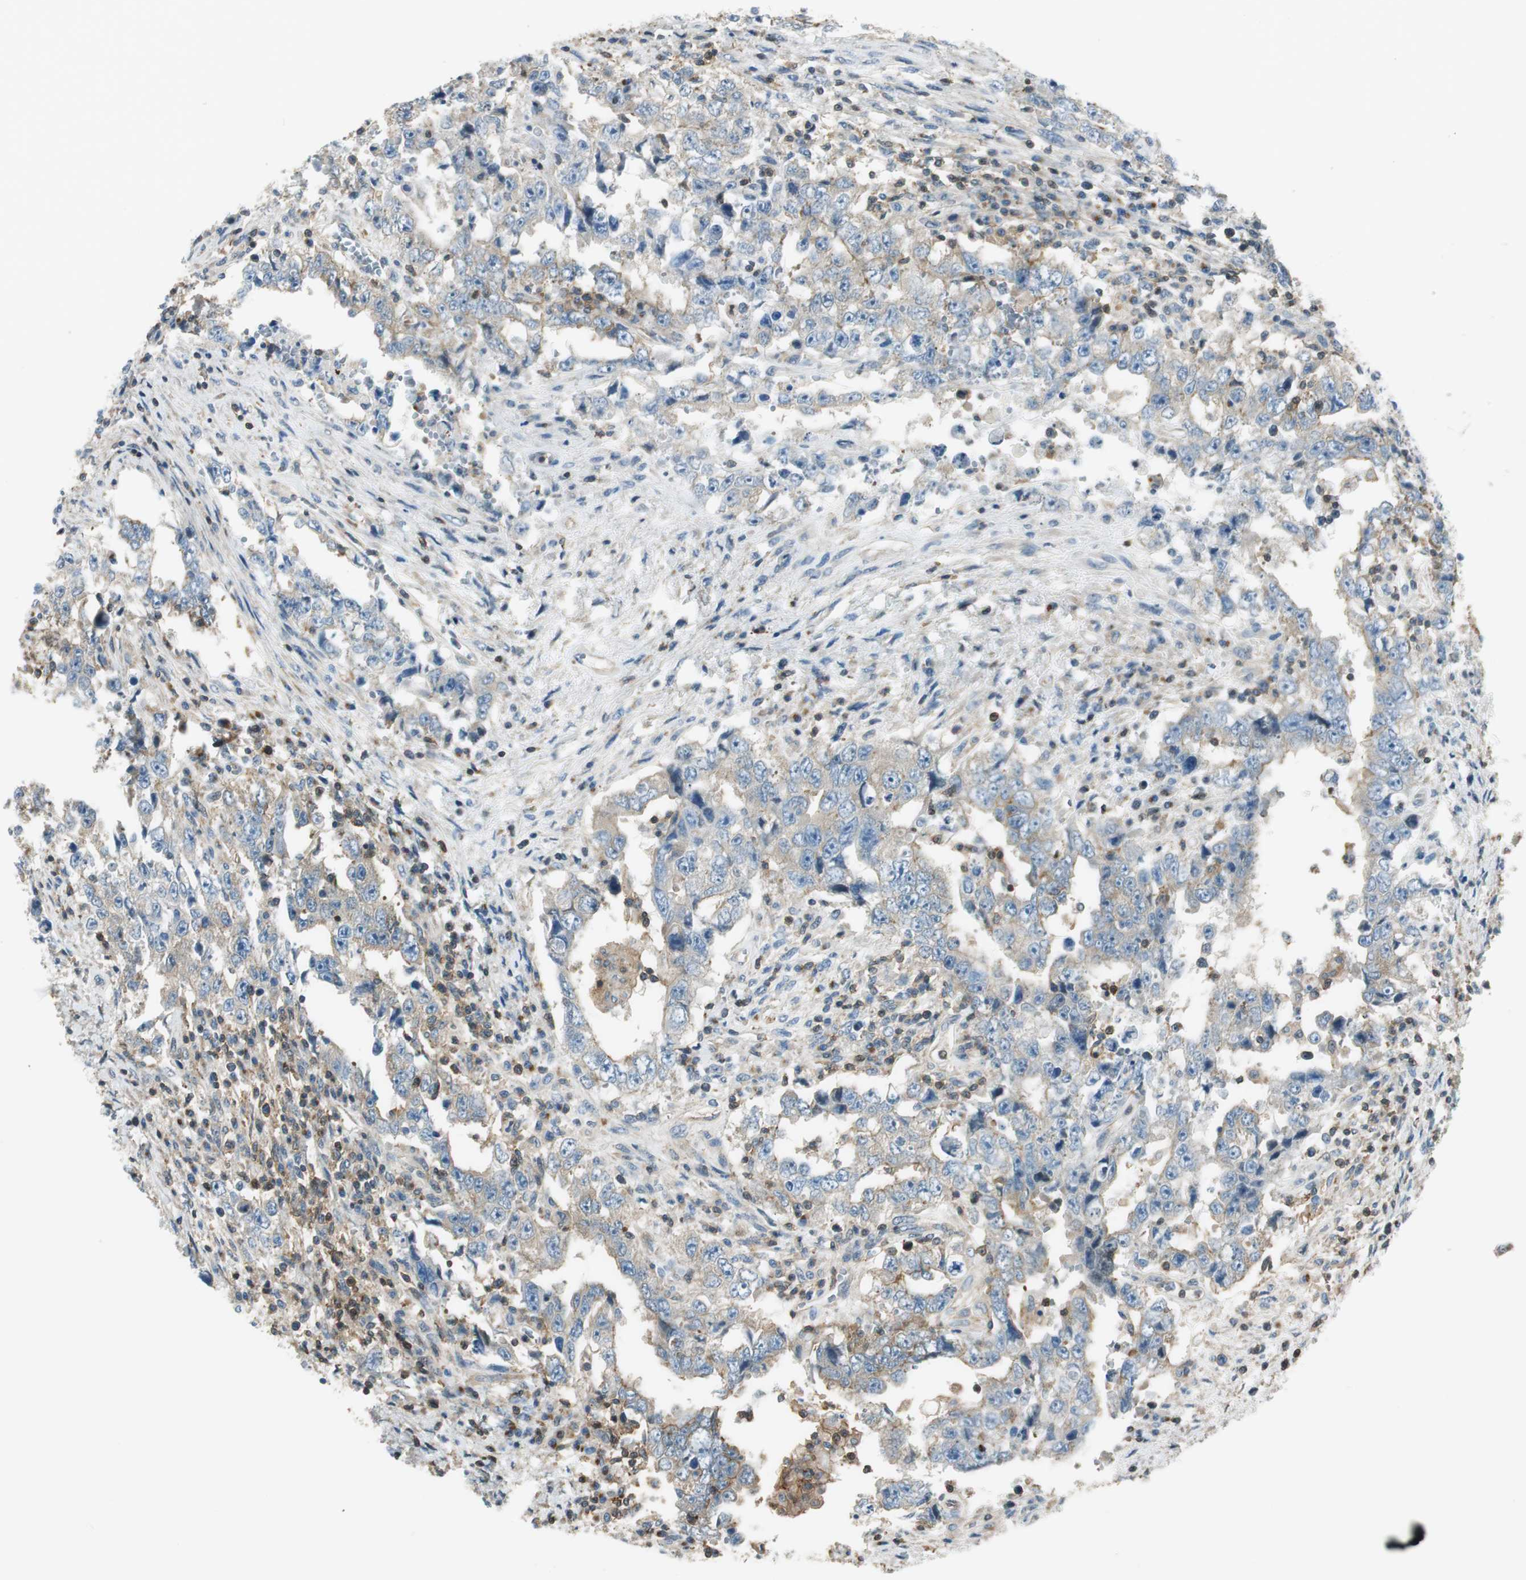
{"staining": {"intensity": "moderate", "quantity": "25%-75%", "location": "cytoplasmic/membranous"}, "tissue": "testis cancer", "cell_type": "Tumor cells", "image_type": "cancer", "snomed": [{"axis": "morphology", "description": "Carcinoma, Embryonal, NOS"}, {"axis": "topography", "description": "Testis"}], "caption": "Protein staining of testis cancer tissue displays moderate cytoplasmic/membranous staining in about 25%-75% of tumor cells. The protein of interest is stained brown, and the nuclei are stained in blue (DAB (3,3'-diaminobenzidine) IHC with brightfield microscopy, high magnification).", "gene": "PI4K2B", "patient": {"sex": "male", "age": 26}}